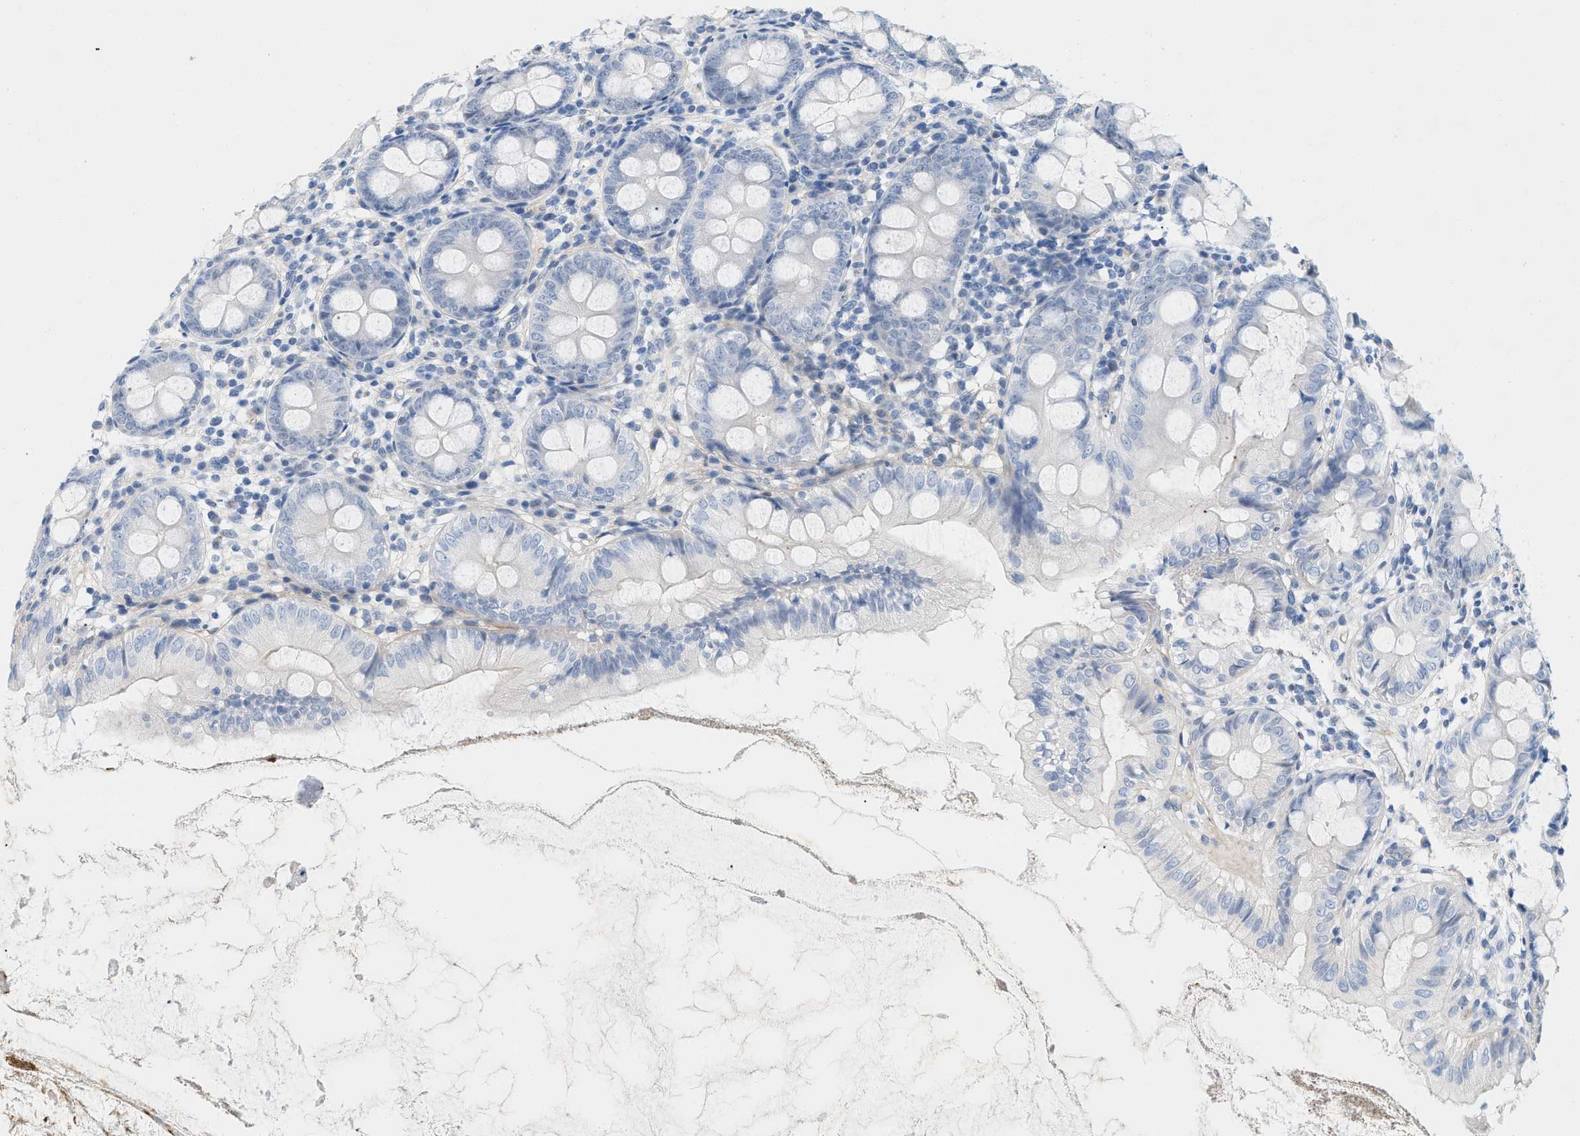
{"staining": {"intensity": "negative", "quantity": "none", "location": "none"}, "tissue": "appendix", "cell_type": "Glandular cells", "image_type": "normal", "snomed": [{"axis": "morphology", "description": "Normal tissue, NOS"}, {"axis": "topography", "description": "Appendix"}], "caption": "This is a micrograph of immunohistochemistry (IHC) staining of unremarkable appendix, which shows no expression in glandular cells. (DAB immunohistochemistry, high magnification).", "gene": "HLTF", "patient": {"sex": "female", "age": 77}}